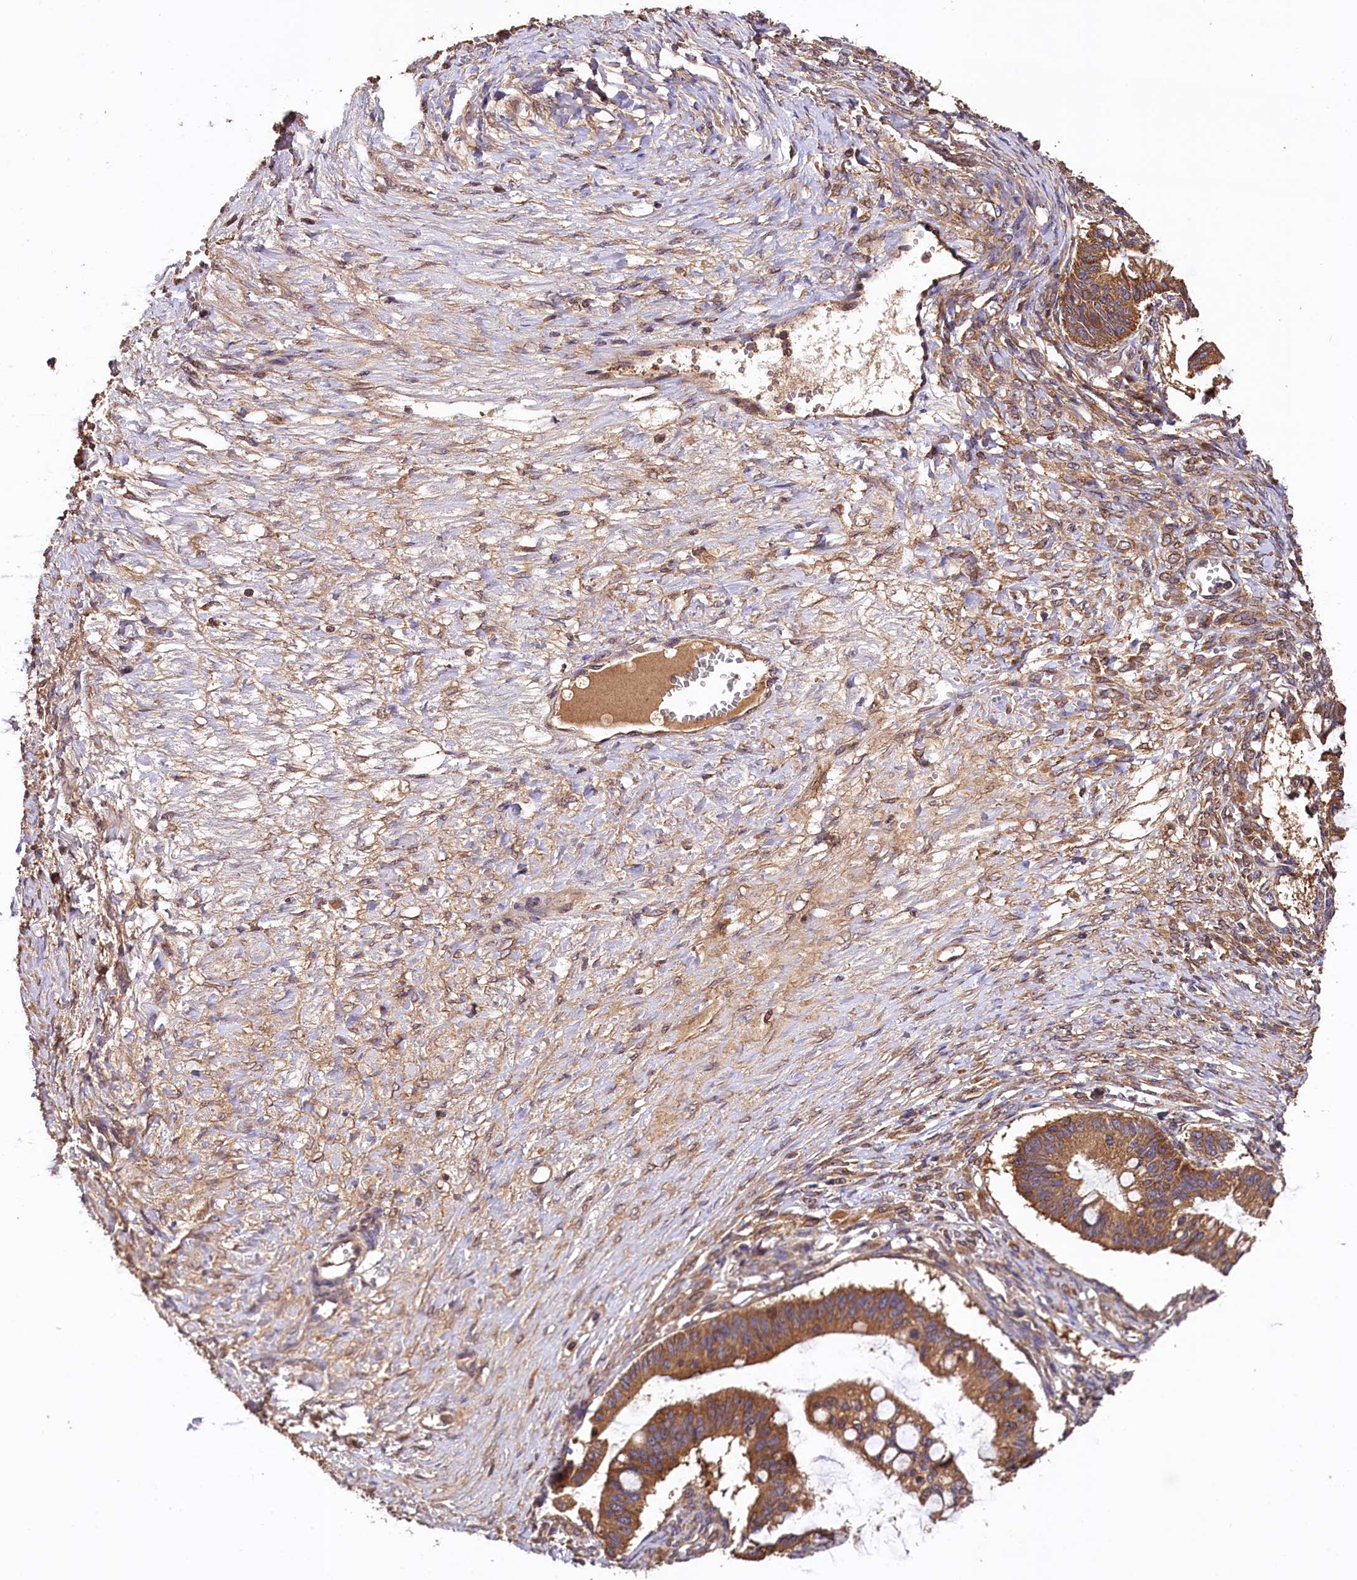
{"staining": {"intensity": "moderate", "quantity": ">75%", "location": "cytoplasmic/membranous"}, "tissue": "ovarian cancer", "cell_type": "Tumor cells", "image_type": "cancer", "snomed": [{"axis": "morphology", "description": "Cystadenocarcinoma, mucinous, NOS"}, {"axis": "topography", "description": "Ovary"}], "caption": "A photomicrograph showing moderate cytoplasmic/membranous expression in approximately >75% of tumor cells in mucinous cystadenocarcinoma (ovarian), as visualized by brown immunohistochemical staining.", "gene": "KLC2", "patient": {"sex": "female", "age": 73}}